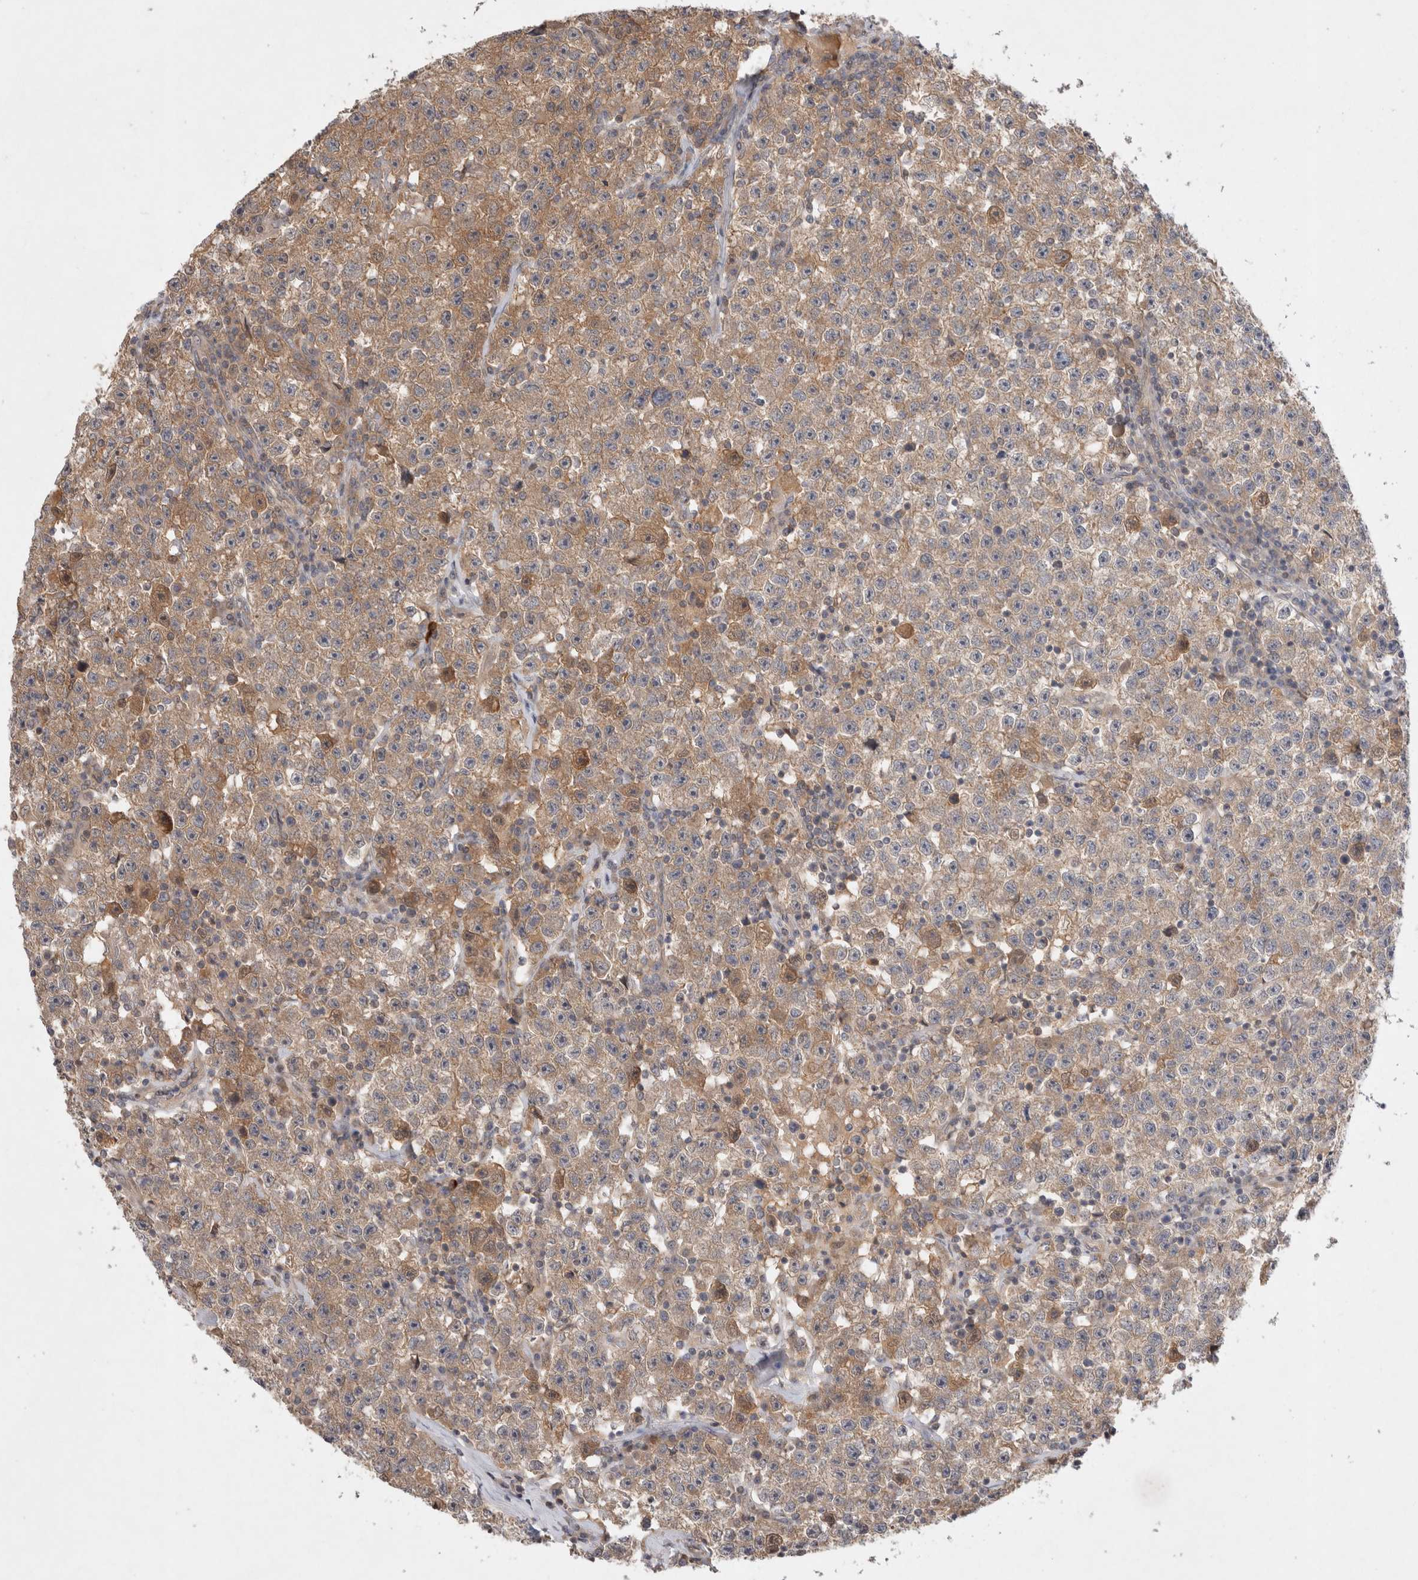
{"staining": {"intensity": "weak", "quantity": ">75%", "location": "cytoplasmic/membranous"}, "tissue": "testis cancer", "cell_type": "Tumor cells", "image_type": "cancer", "snomed": [{"axis": "morphology", "description": "Seminoma, NOS"}, {"axis": "topography", "description": "Testis"}], "caption": "A high-resolution histopathology image shows IHC staining of testis seminoma, which reveals weak cytoplasmic/membranous staining in approximately >75% of tumor cells.", "gene": "HTT", "patient": {"sex": "male", "age": 22}}